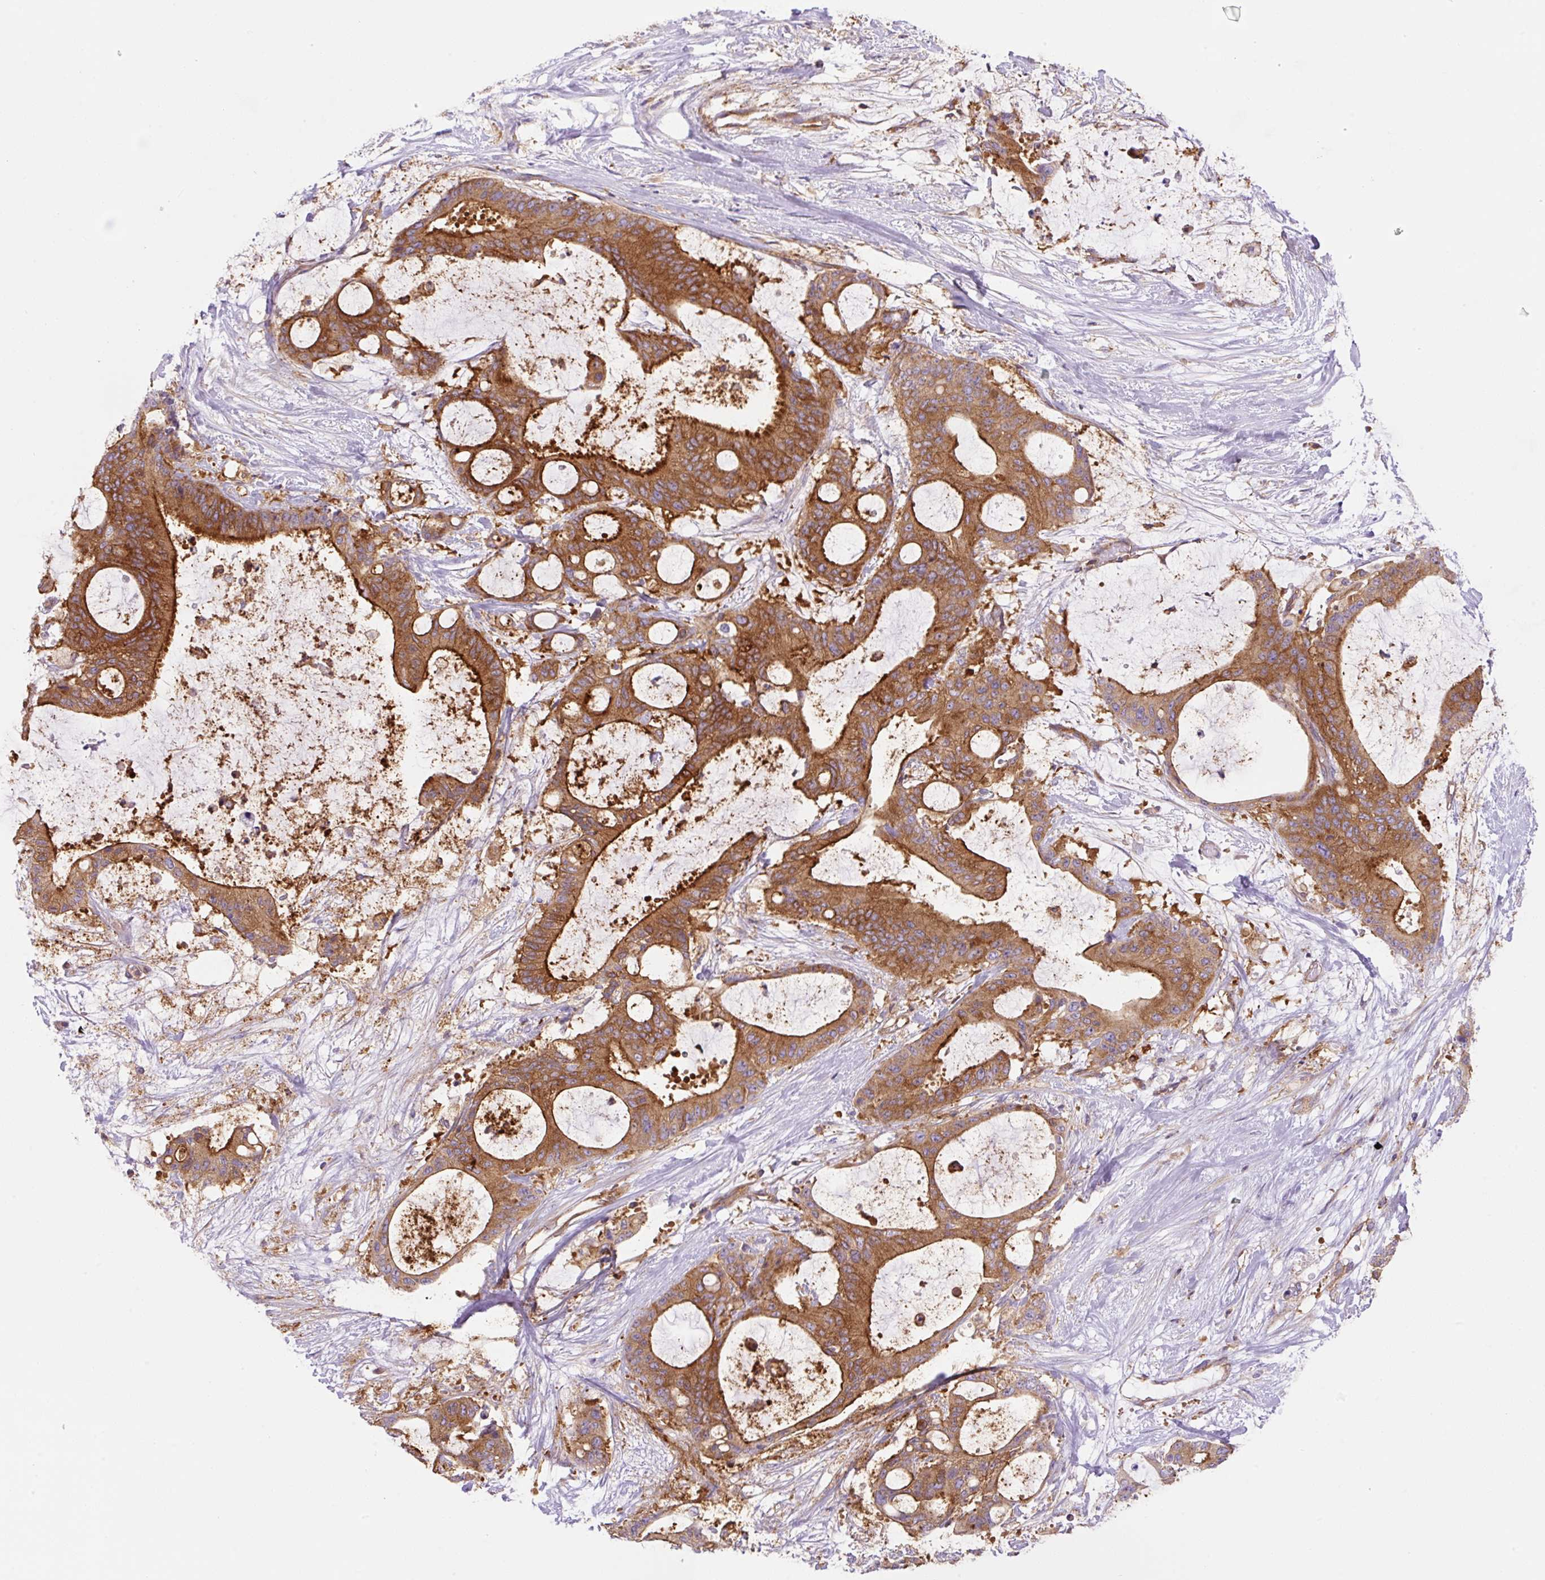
{"staining": {"intensity": "strong", "quantity": ">75%", "location": "cytoplasmic/membranous"}, "tissue": "liver cancer", "cell_type": "Tumor cells", "image_type": "cancer", "snomed": [{"axis": "morphology", "description": "Normal tissue, NOS"}, {"axis": "morphology", "description": "Cholangiocarcinoma"}, {"axis": "topography", "description": "Liver"}, {"axis": "topography", "description": "Peripheral nerve tissue"}], "caption": "An immunohistochemistry micrograph of neoplastic tissue is shown. Protein staining in brown highlights strong cytoplasmic/membranous positivity in liver cholangiocarcinoma within tumor cells.", "gene": "DNM2", "patient": {"sex": "female", "age": 73}}